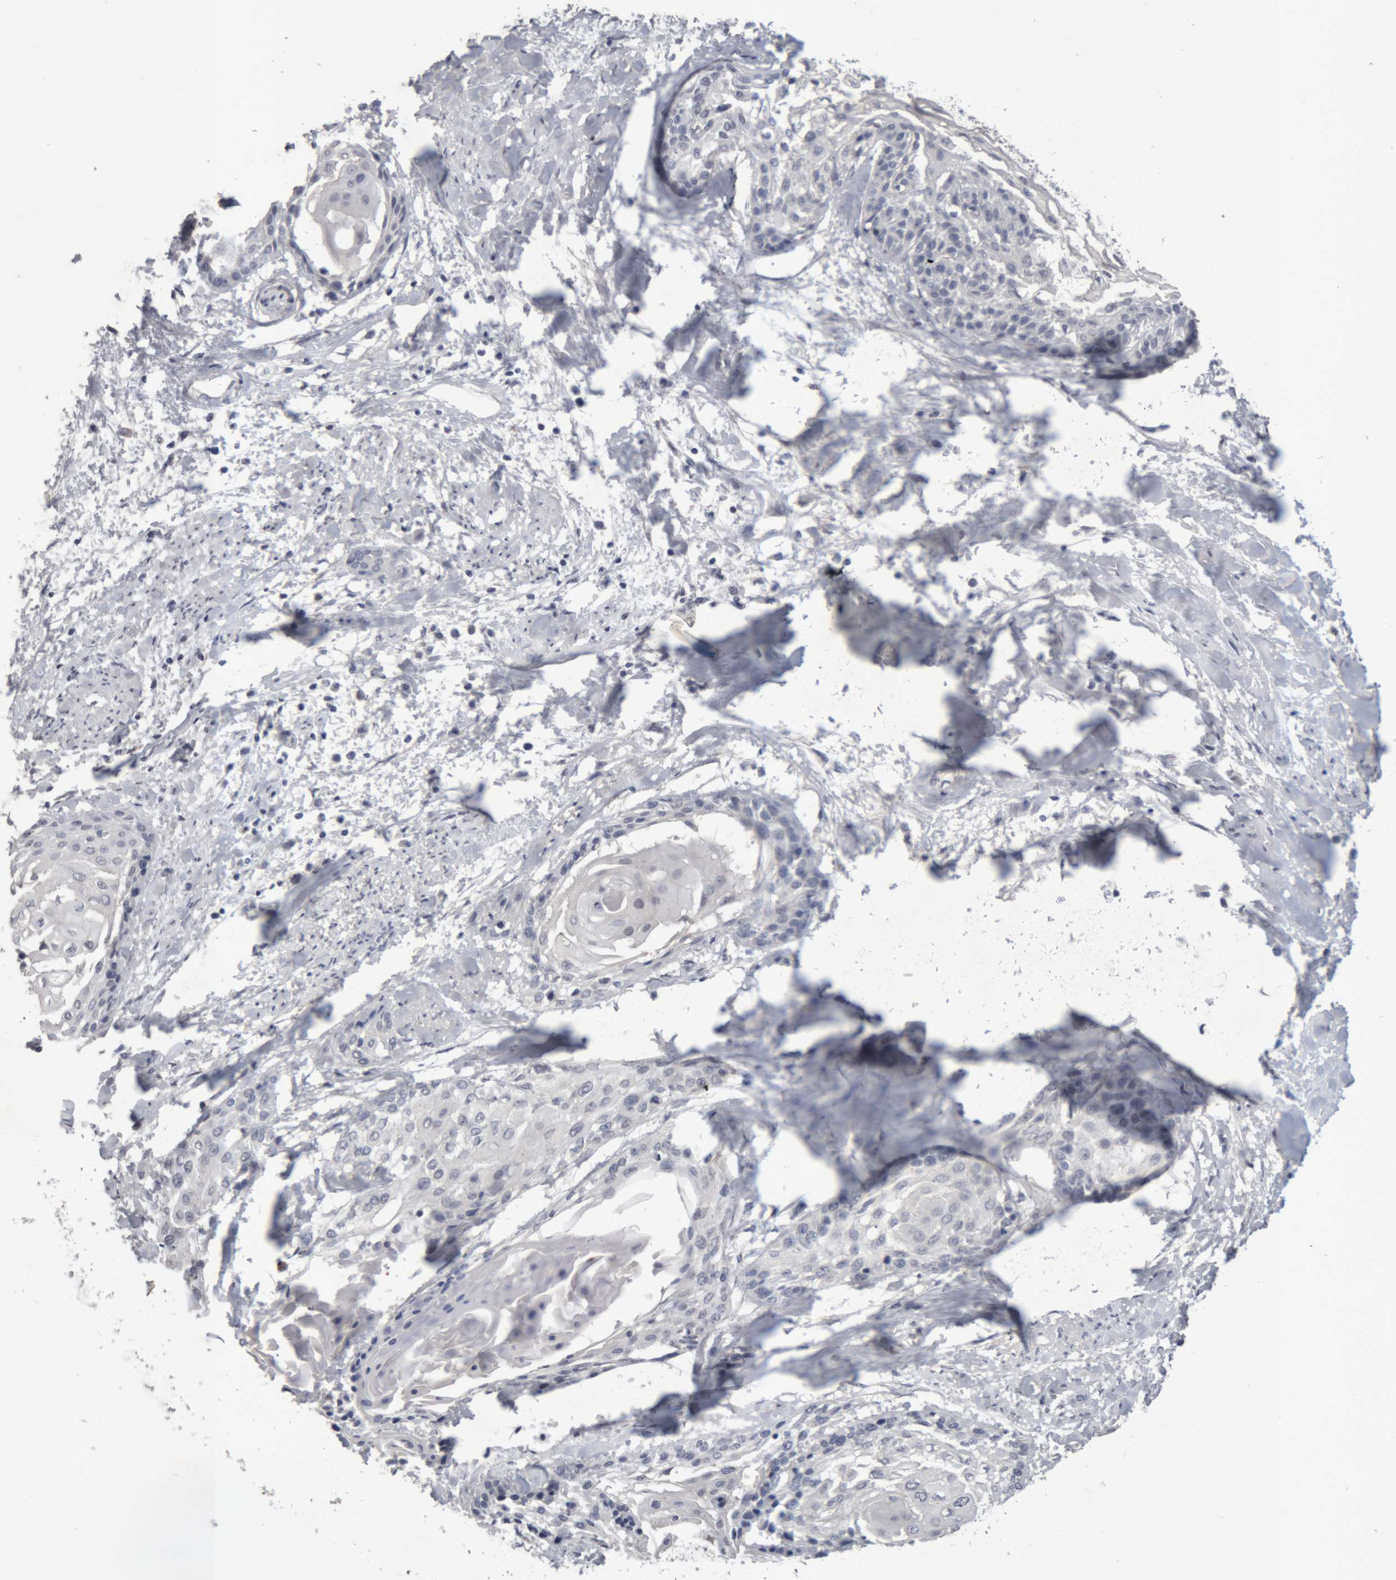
{"staining": {"intensity": "negative", "quantity": "none", "location": "none"}, "tissue": "cervical cancer", "cell_type": "Tumor cells", "image_type": "cancer", "snomed": [{"axis": "morphology", "description": "Squamous cell carcinoma, NOS"}, {"axis": "topography", "description": "Cervix"}], "caption": "Immunohistochemistry of human squamous cell carcinoma (cervical) demonstrates no staining in tumor cells.", "gene": "NFATC2", "patient": {"sex": "female", "age": 57}}